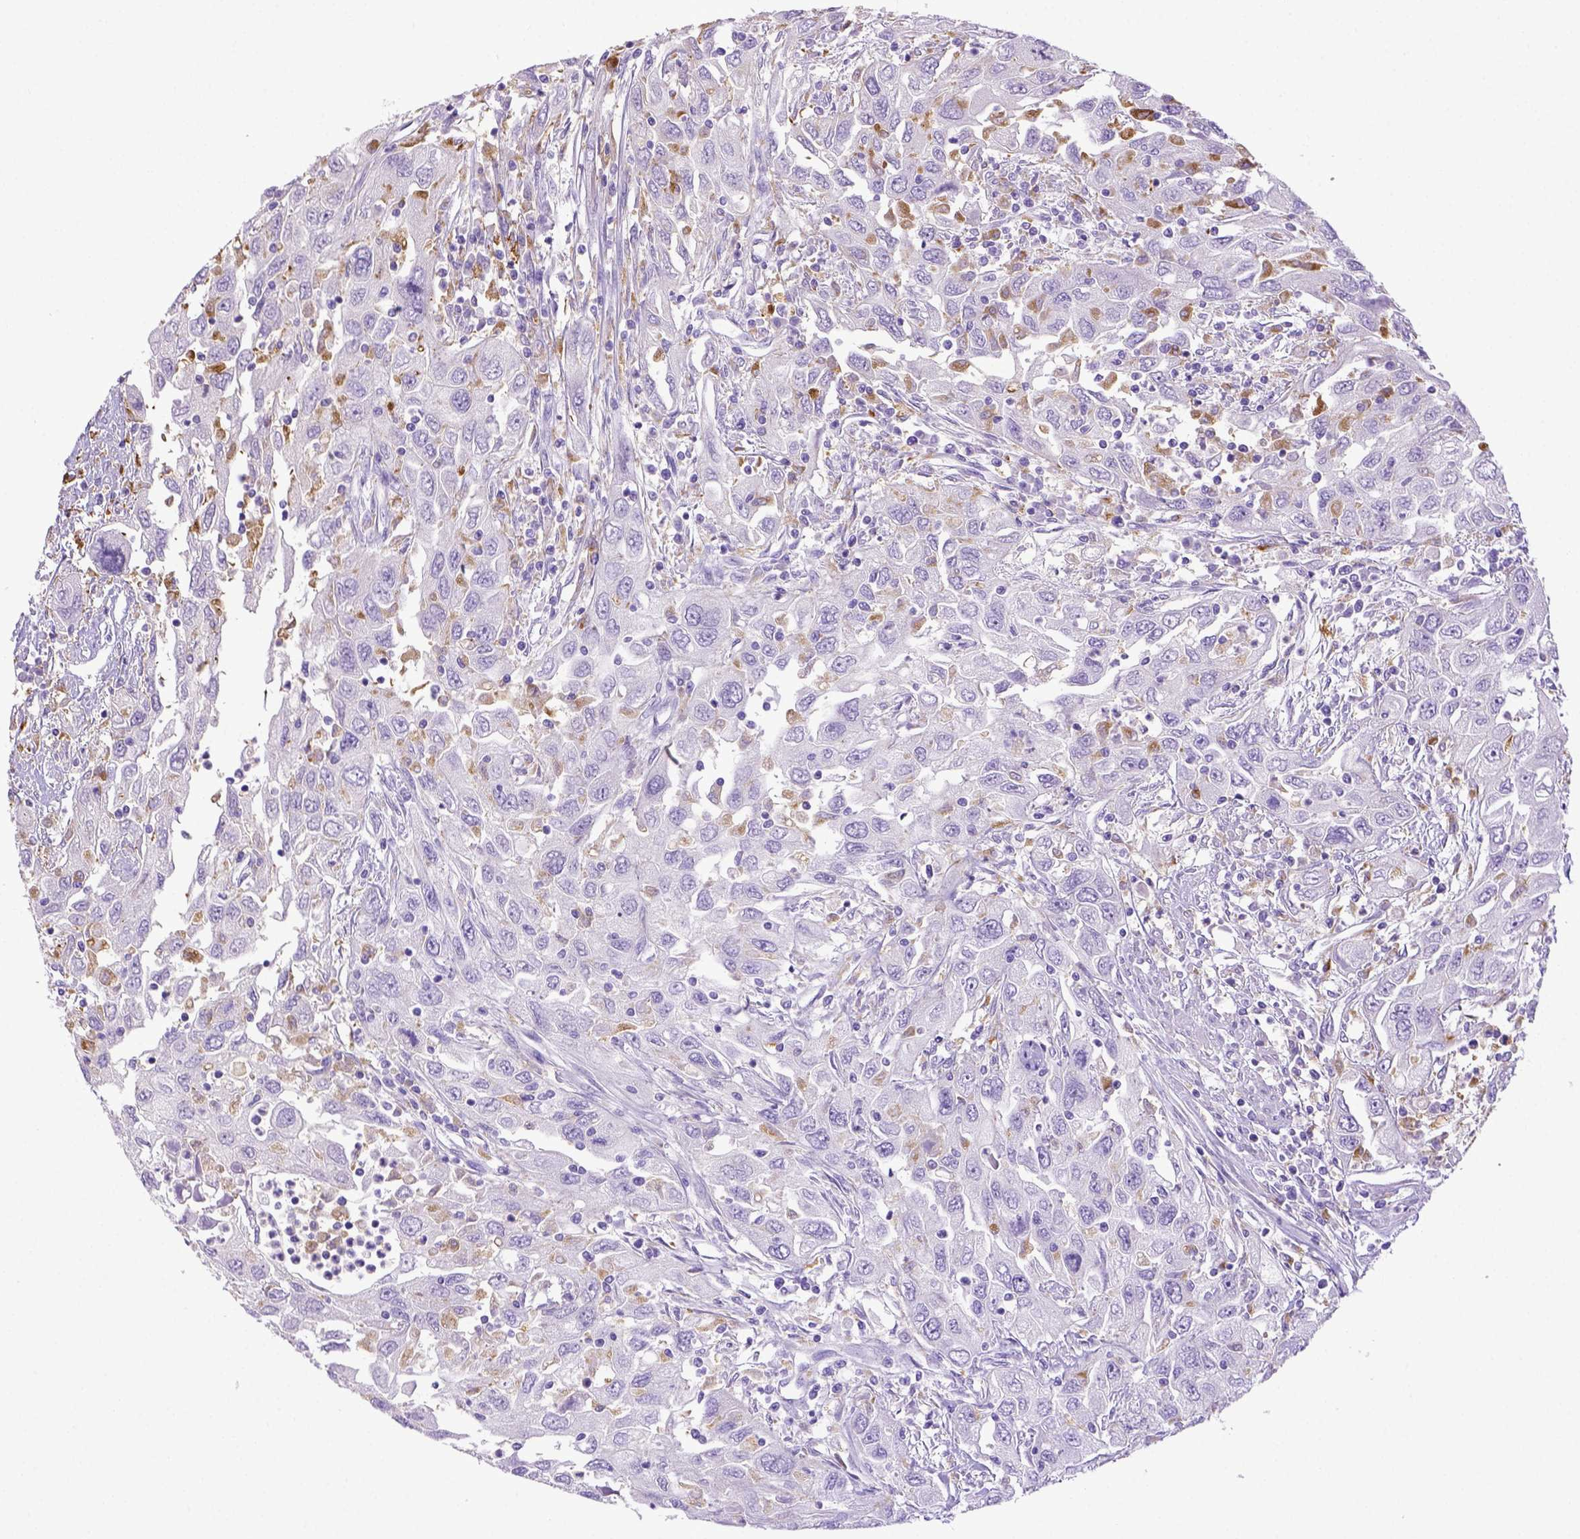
{"staining": {"intensity": "negative", "quantity": "none", "location": "none"}, "tissue": "urothelial cancer", "cell_type": "Tumor cells", "image_type": "cancer", "snomed": [{"axis": "morphology", "description": "Urothelial carcinoma, High grade"}, {"axis": "topography", "description": "Urinary bladder"}], "caption": "There is no significant positivity in tumor cells of urothelial cancer. (Immunohistochemistry (ihc), brightfield microscopy, high magnification).", "gene": "CD68", "patient": {"sex": "male", "age": 76}}